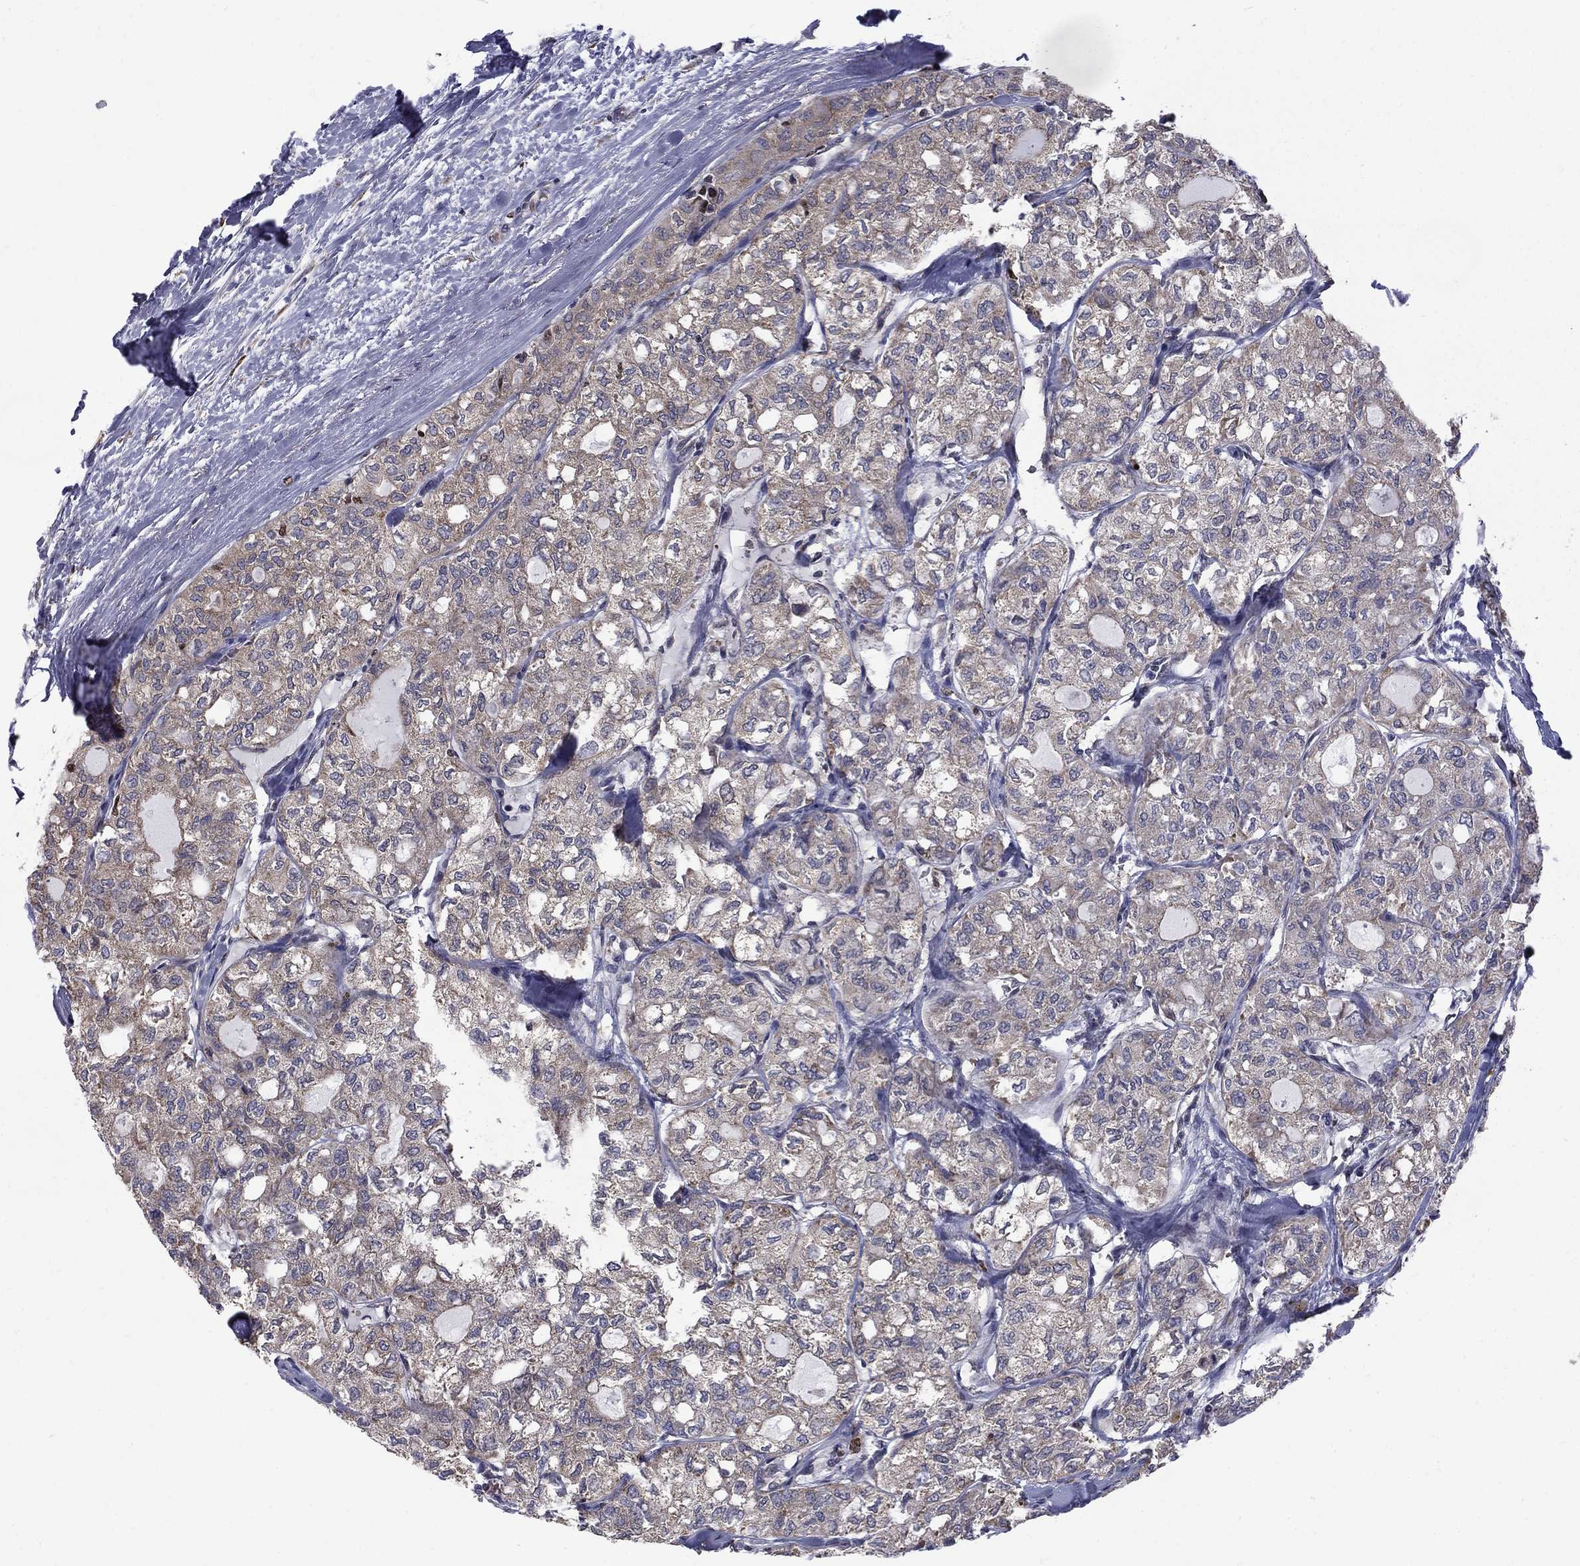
{"staining": {"intensity": "weak", "quantity": "25%-75%", "location": "cytoplasmic/membranous"}, "tissue": "thyroid cancer", "cell_type": "Tumor cells", "image_type": "cancer", "snomed": [{"axis": "morphology", "description": "Follicular adenoma carcinoma, NOS"}, {"axis": "topography", "description": "Thyroid gland"}], "caption": "IHC photomicrograph of neoplastic tissue: human follicular adenoma carcinoma (thyroid) stained using immunohistochemistry displays low levels of weak protein expression localized specifically in the cytoplasmic/membranous of tumor cells, appearing as a cytoplasmic/membranous brown color.", "gene": "HSPB2", "patient": {"sex": "male", "age": 75}}